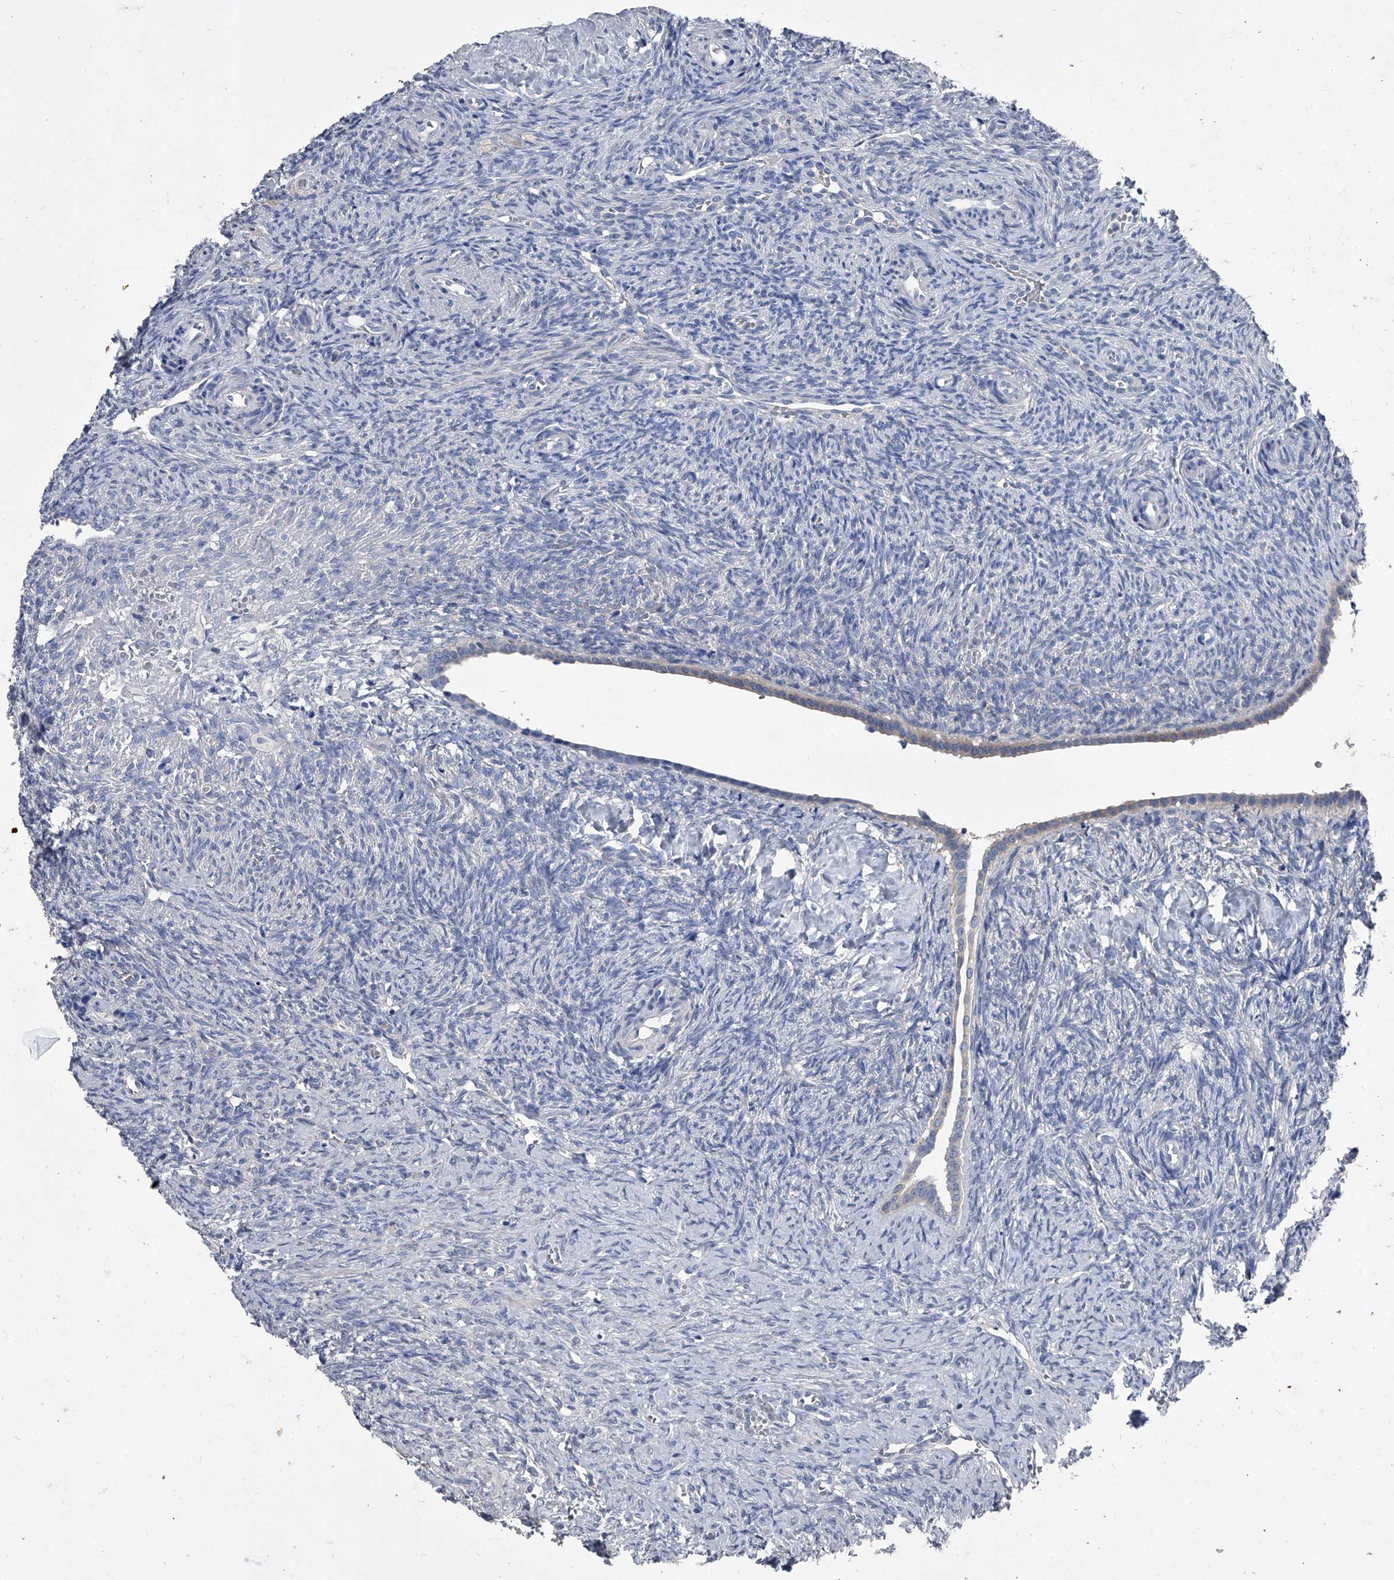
{"staining": {"intensity": "negative", "quantity": "none", "location": "none"}, "tissue": "ovary", "cell_type": "Follicle cells", "image_type": "normal", "snomed": [{"axis": "morphology", "description": "Normal tissue, NOS"}, {"axis": "topography", "description": "Ovary"}], "caption": "Immunohistochemistry (IHC) image of unremarkable ovary: human ovary stained with DAB (3,3'-diaminobenzidine) demonstrates no significant protein staining in follicle cells. (DAB (3,3'-diaminobenzidine) immunohistochemistry, high magnification).", "gene": "KIF13A", "patient": {"sex": "female", "age": 41}}